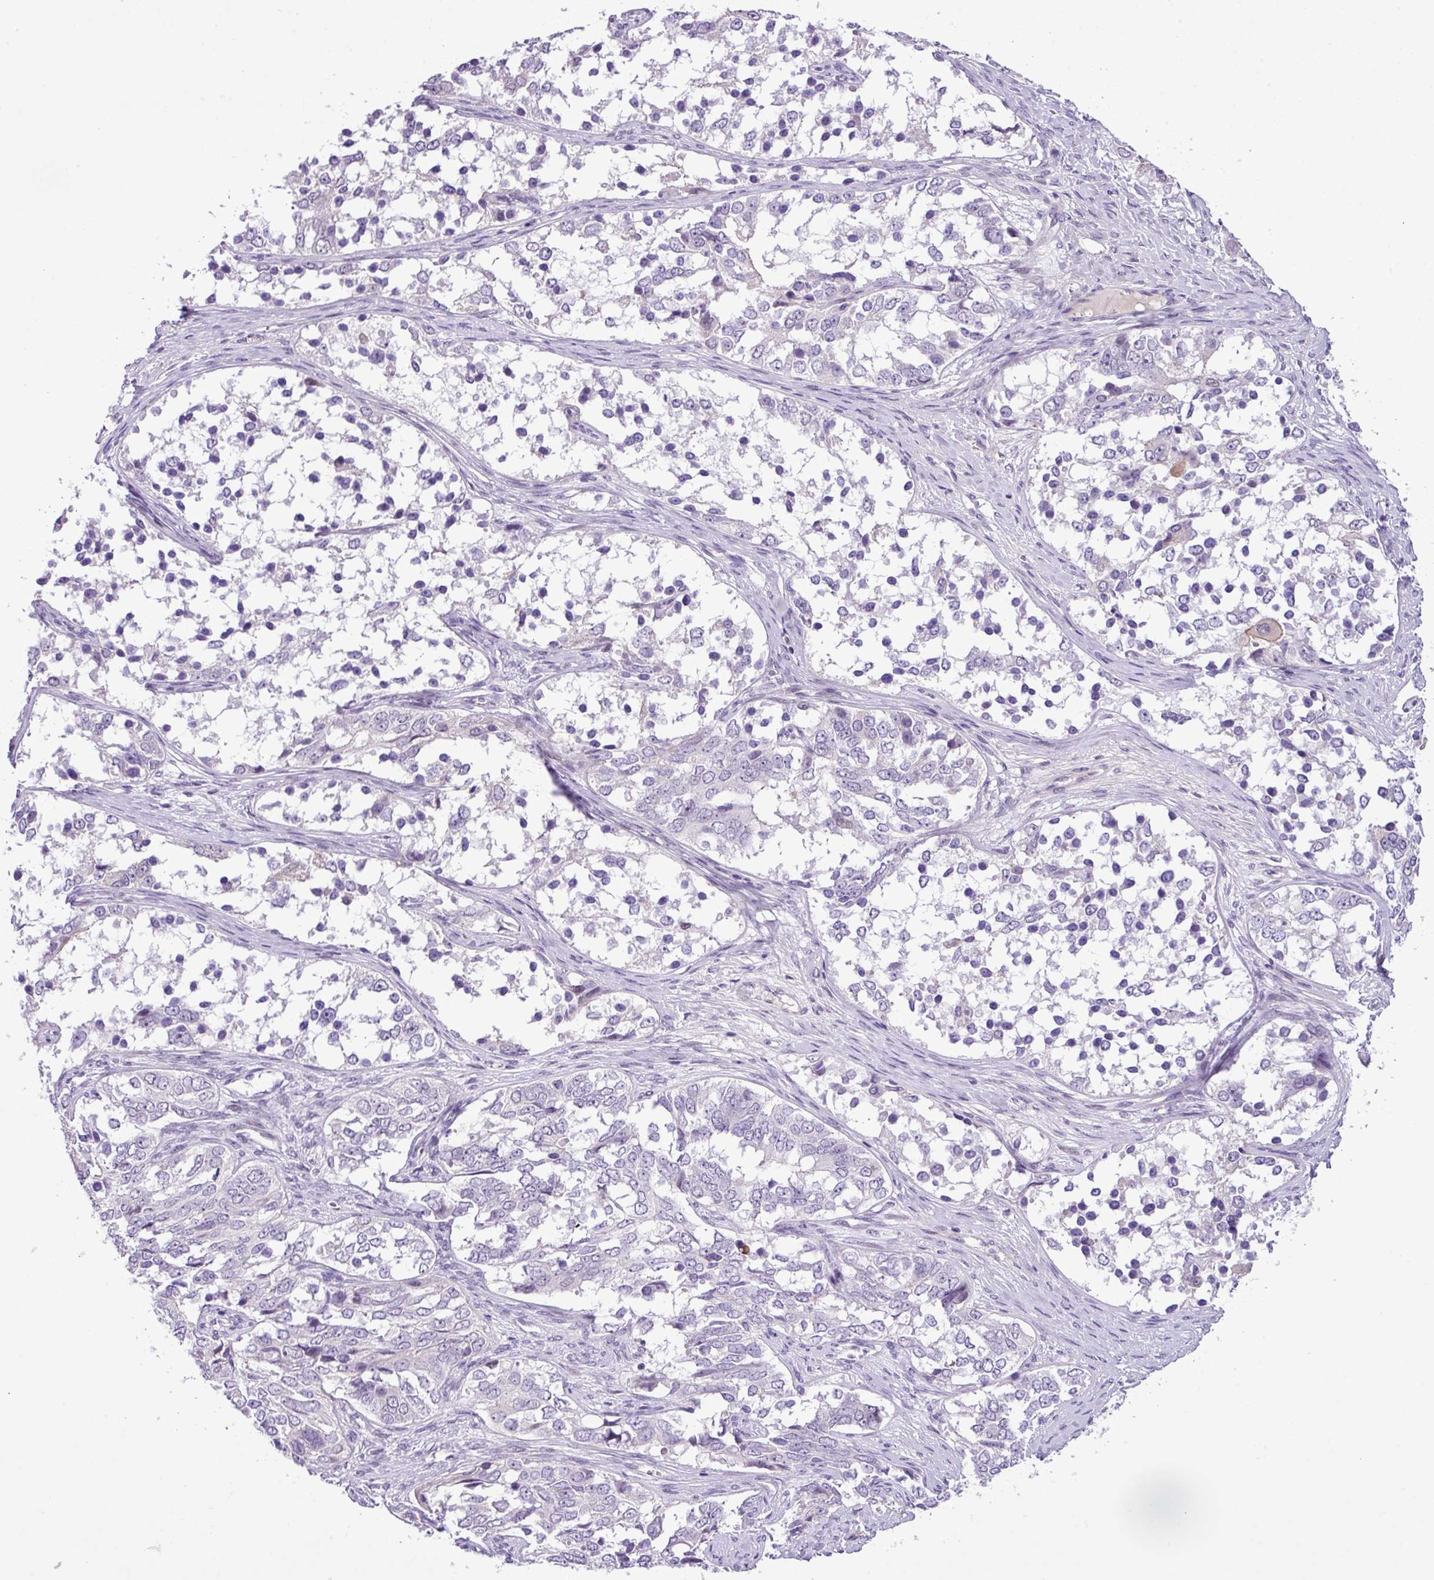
{"staining": {"intensity": "negative", "quantity": "none", "location": "none"}, "tissue": "ovarian cancer", "cell_type": "Tumor cells", "image_type": "cancer", "snomed": [{"axis": "morphology", "description": "Carcinoma, endometroid"}, {"axis": "topography", "description": "Ovary"}], "caption": "A photomicrograph of endometroid carcinoma (ovarian) stained for a protein displays no brown staining in tumor cells.", "gene": "YLPM1", "patient": {"sex": "female", "age": 51}}